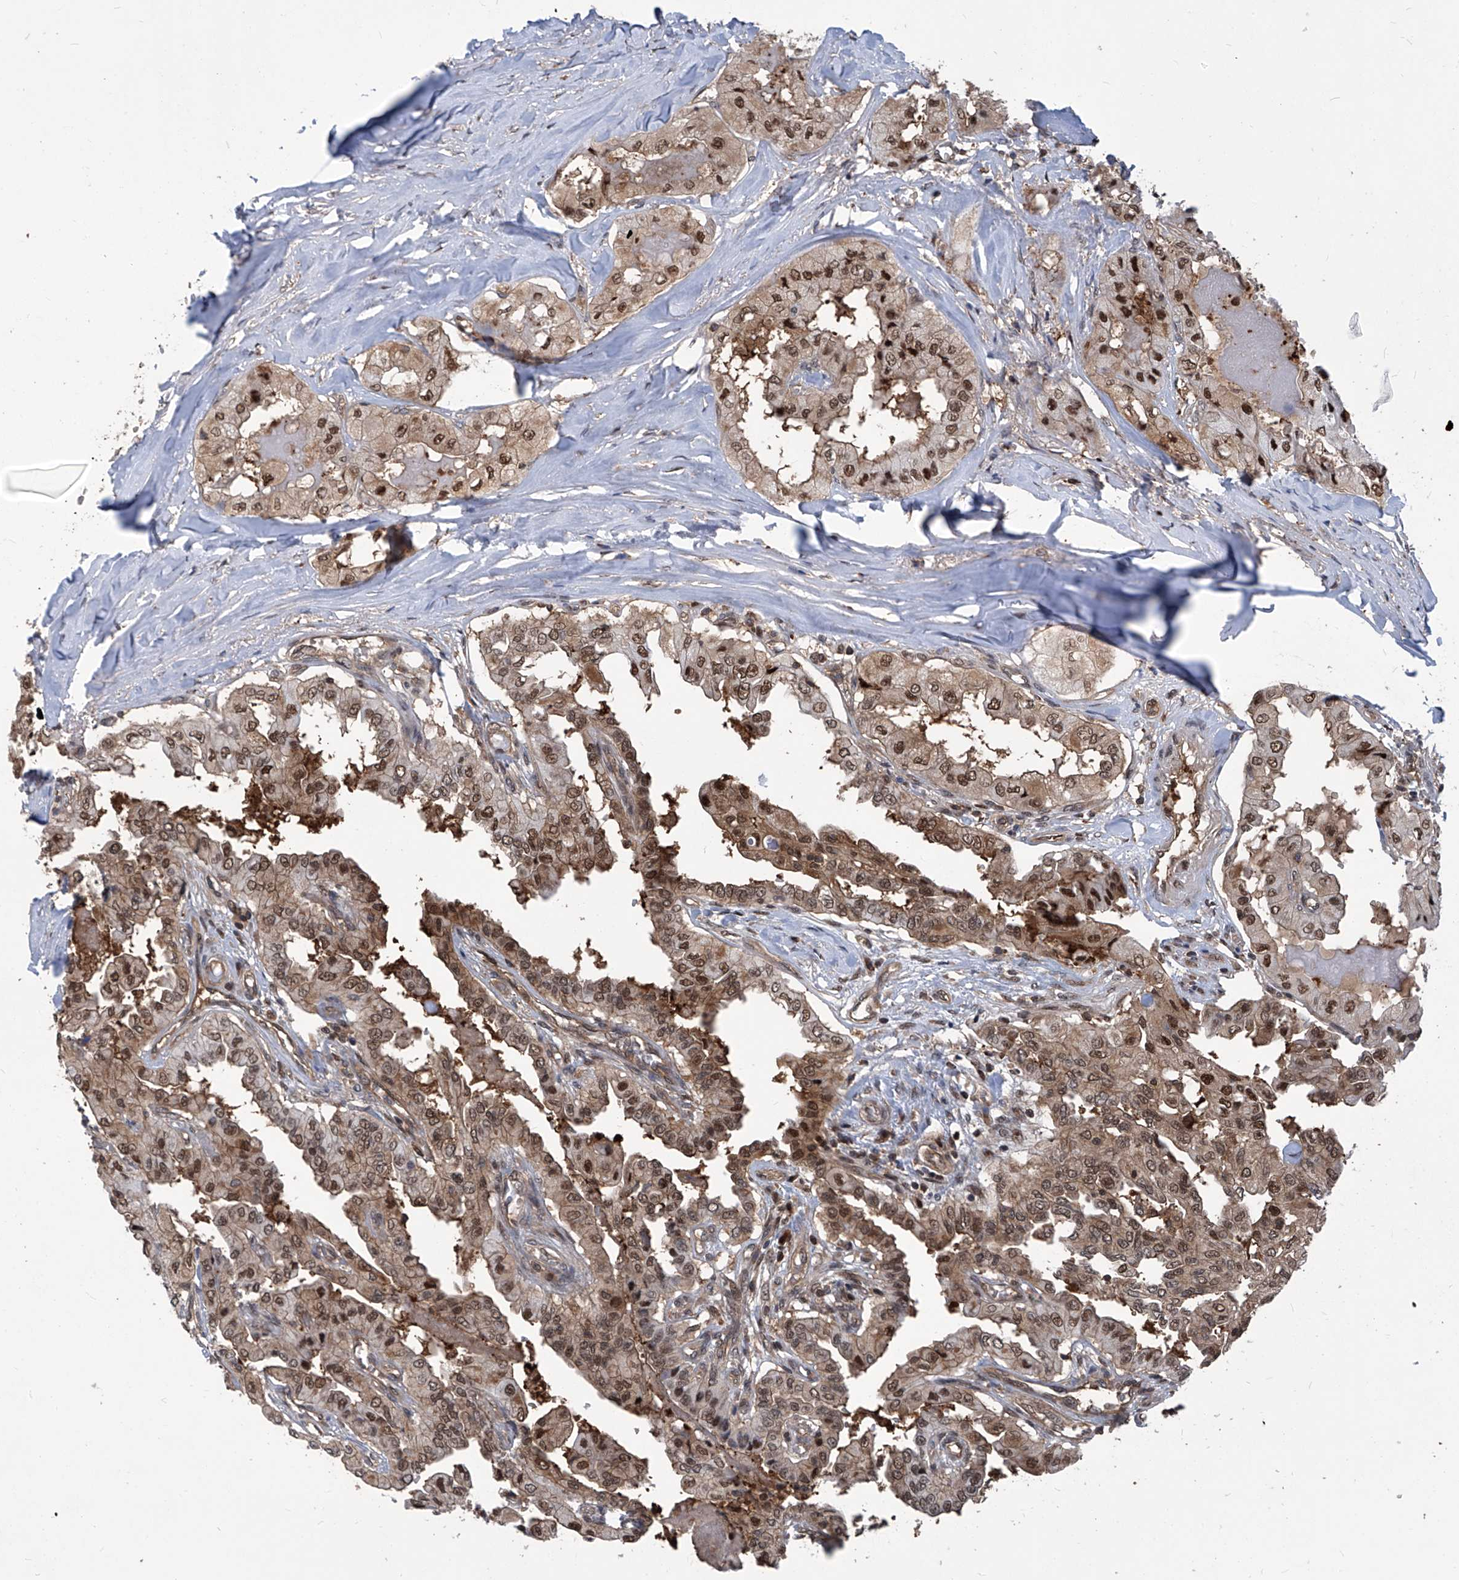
{"staining": {"intensity": "strong", "quantity": ">75%", "location": "nuclear"}, "tissue": "thyroid cancer", "cell_type": "Tumor cells", "image_type": "cancer", "snomed": [{"axis": "morphology", "description": "Papillary adenocarcinoma, NOS"}, {"axis": "topography", "description": "Thyroid gland"}], "caption": "Immunohistochemistry of thyroid cancer (papillary adenocarcinoma) demonstrates high levels of strong nuclear positivity in approximately >75% of tumor cells.", "gene": "PSMB1", "patient": {"sex": "female", "age": 59}}